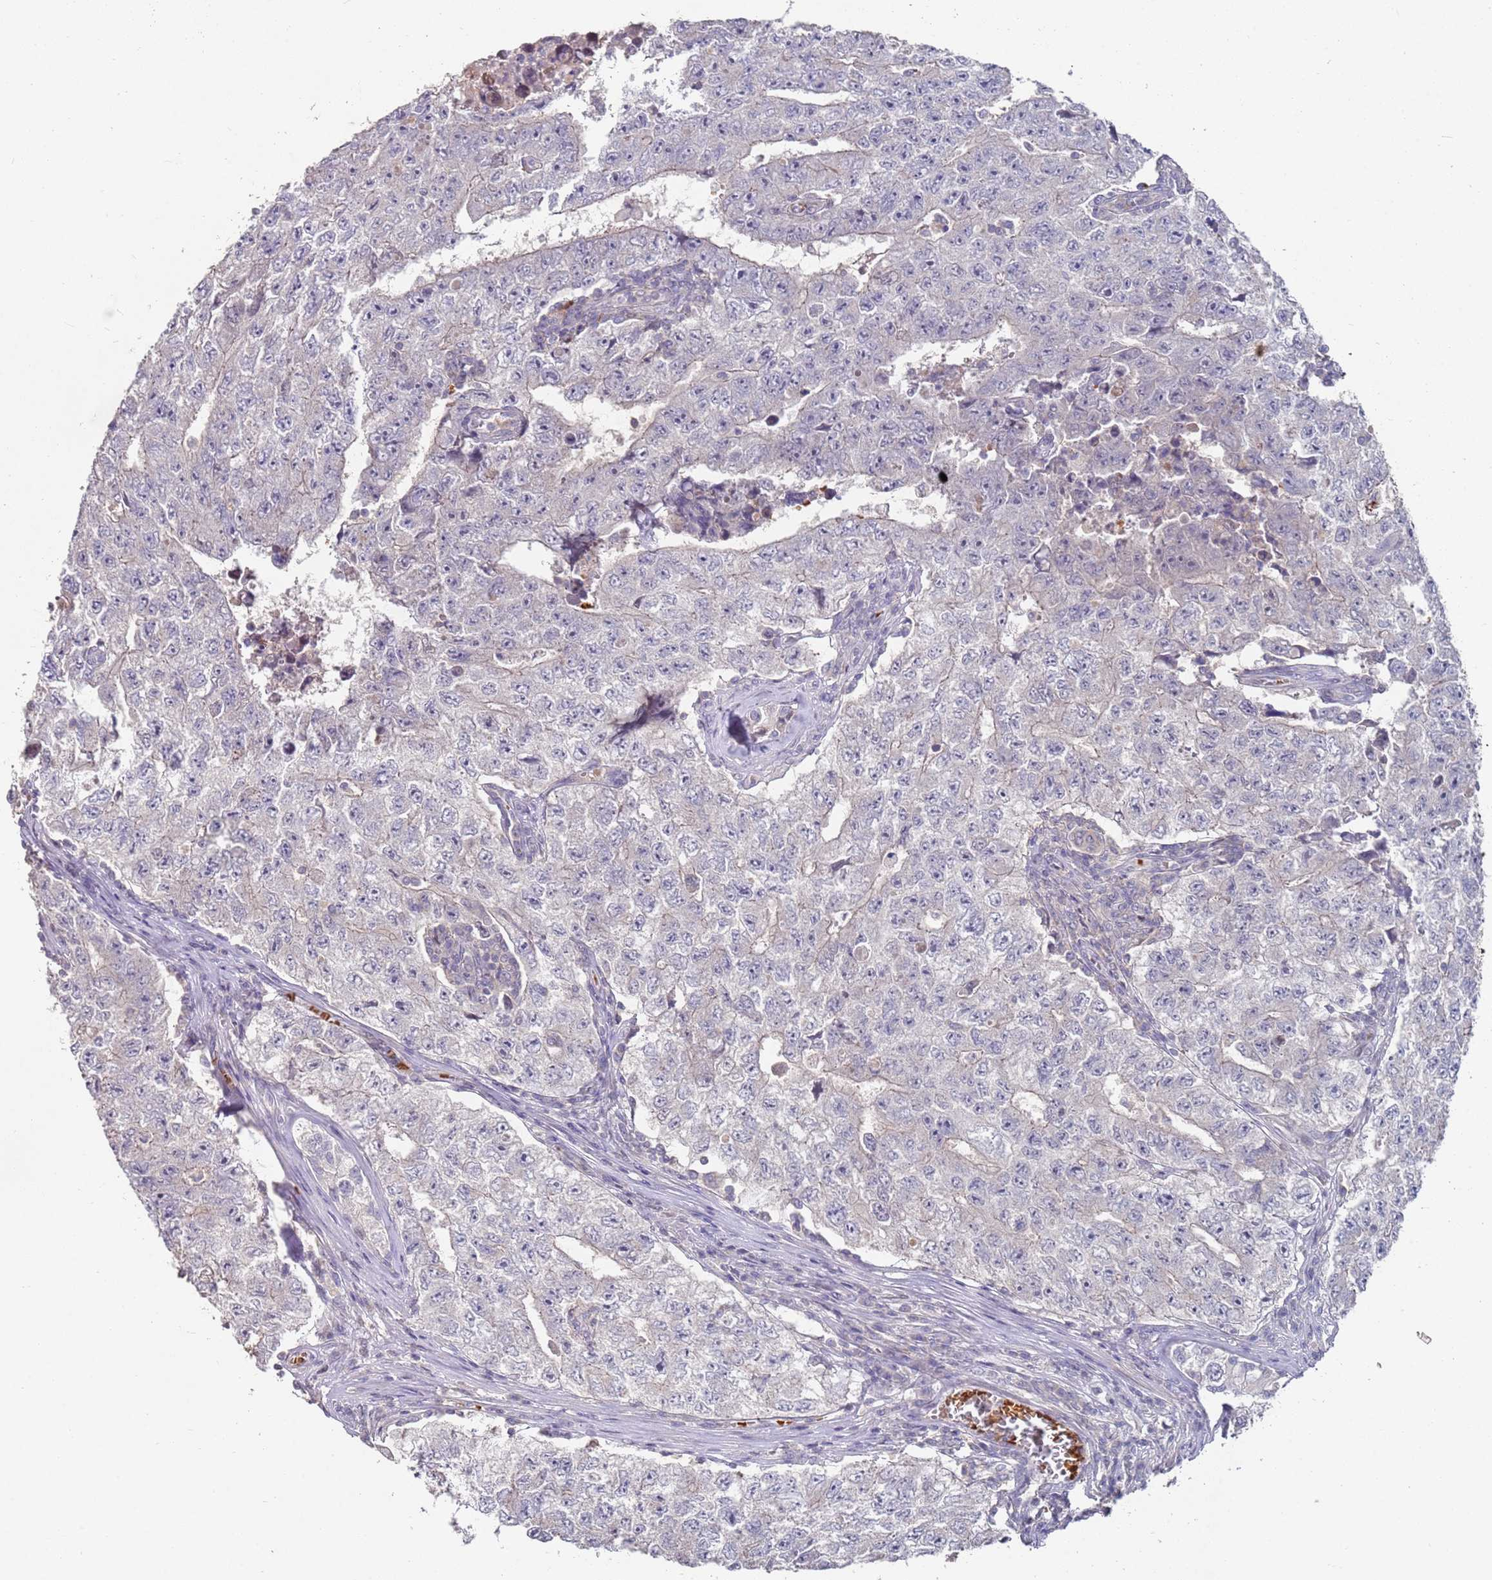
{"staining": {"intensity": "negative", "quantity": "none", "location": "none"}, "tissue": "testis cancer", "cell_type": "Tumor cells", "image_type": "cancer", "snomed": [{"axis": "morphology", "description": "Carcinoma, Embryonal, NOS"}, {"axis": "topography", "description": "Testis"}], "caption": "An IHC photomicrograph of testis cancer is shown. There is no staining in tumor cells of testis cancer. The staining was performed using DAB (3,3'-diaminobenzidine) to visualize the protein expression in brown, while the nuclei were stained in blue with hematoxylin (Magnification: 20x).", "gene": "LACC1", "patient": {"sex": "male", "age": 17}}